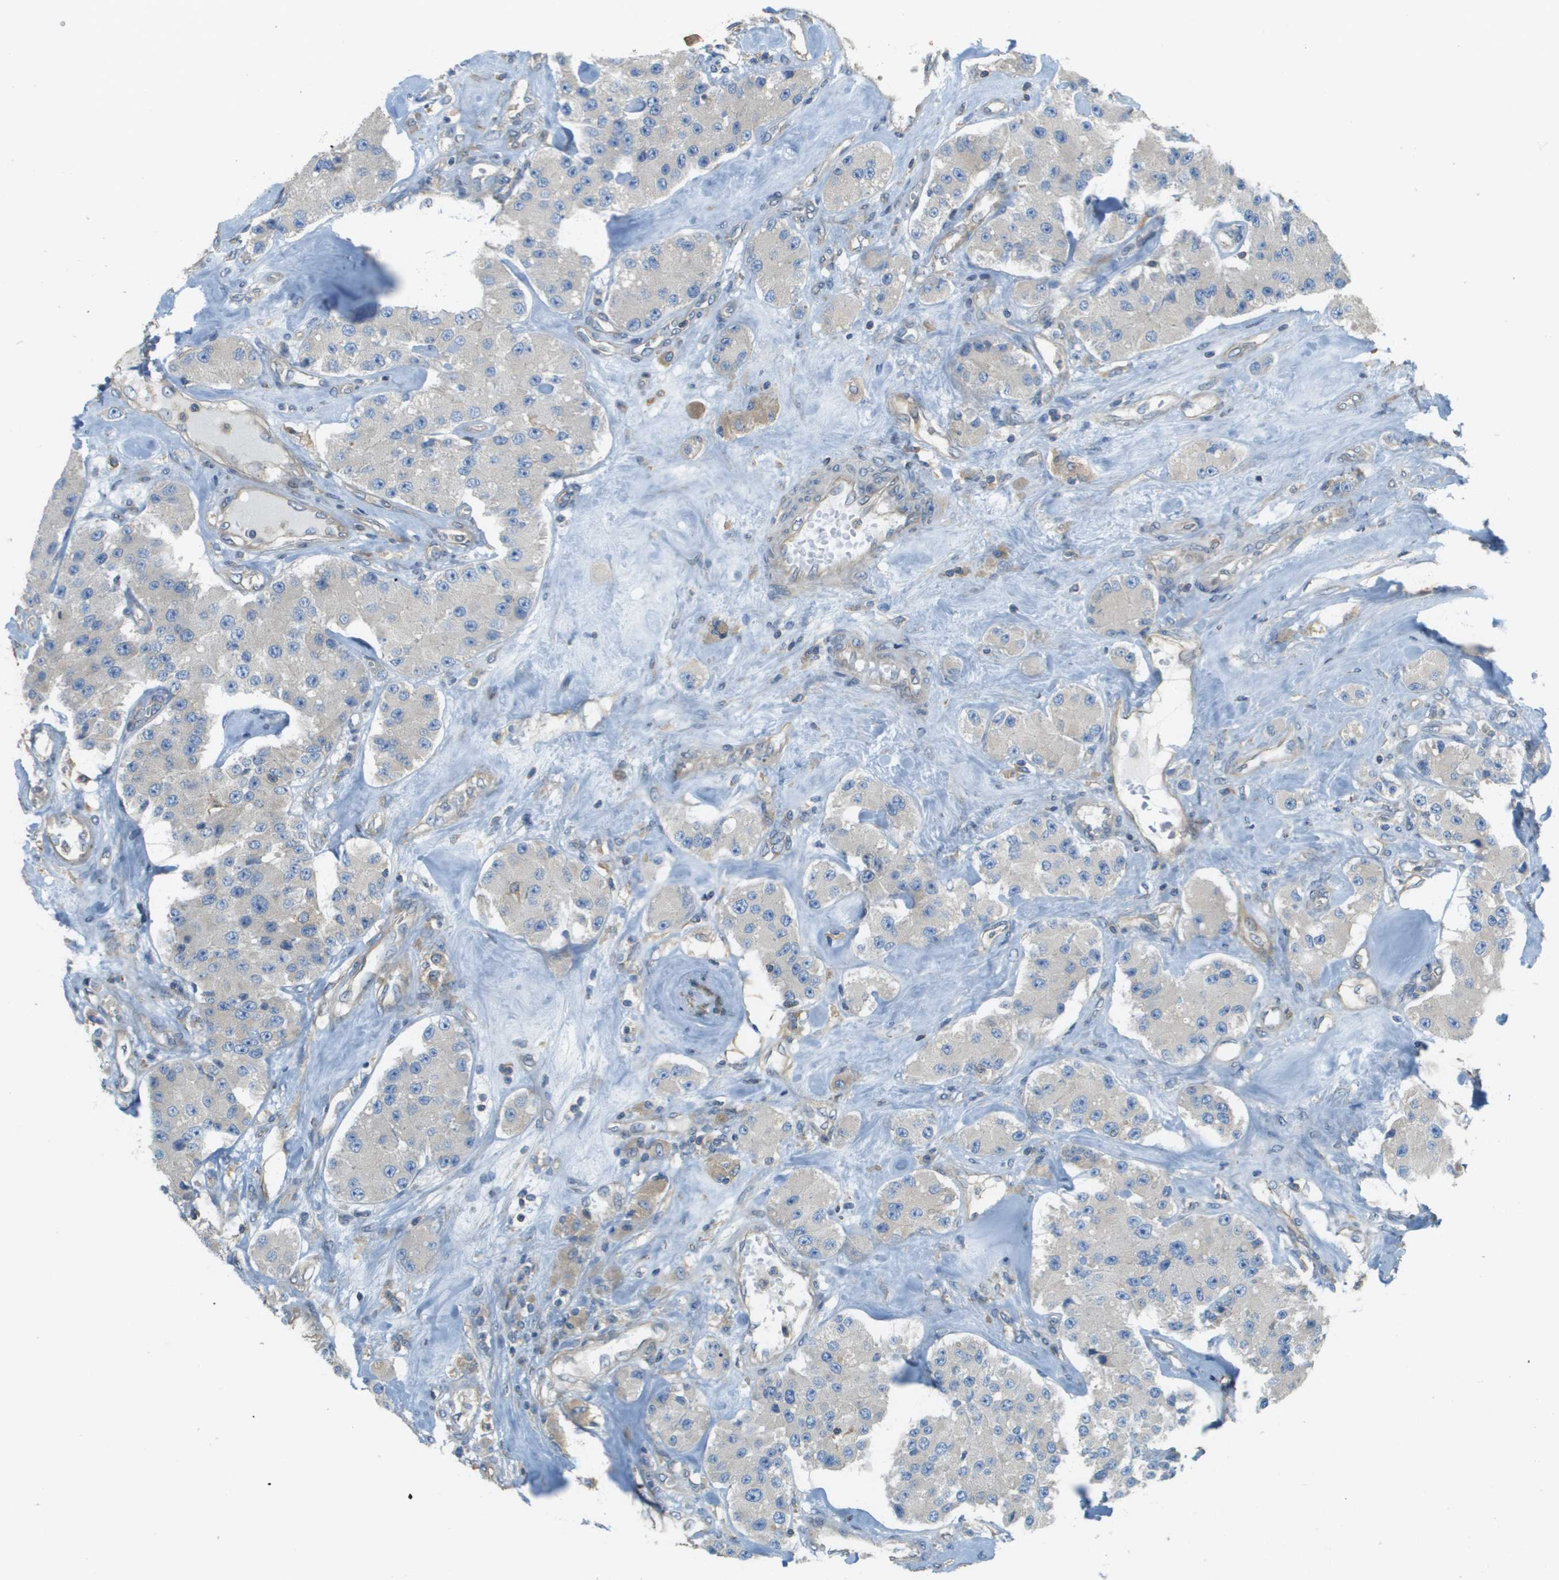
{"staining": {"intensity": "negative", "quantity": "none", "location": "none"}, "tissue": "carcinoid", "cell_type": "Tumor cells", "image_type": "cancer", "snomed": [{"axis": "morphology", "description": "Carcinoid, malignant, NOS"}, {"axis": "topography", "description": "Pancreas"}], "caption": "Carcinoid was stained to show a protein in brown. There is no significant positivity in tumor cells.", "gene": "DNAJB11", "patient": {"sex": "male", "age": 41}}